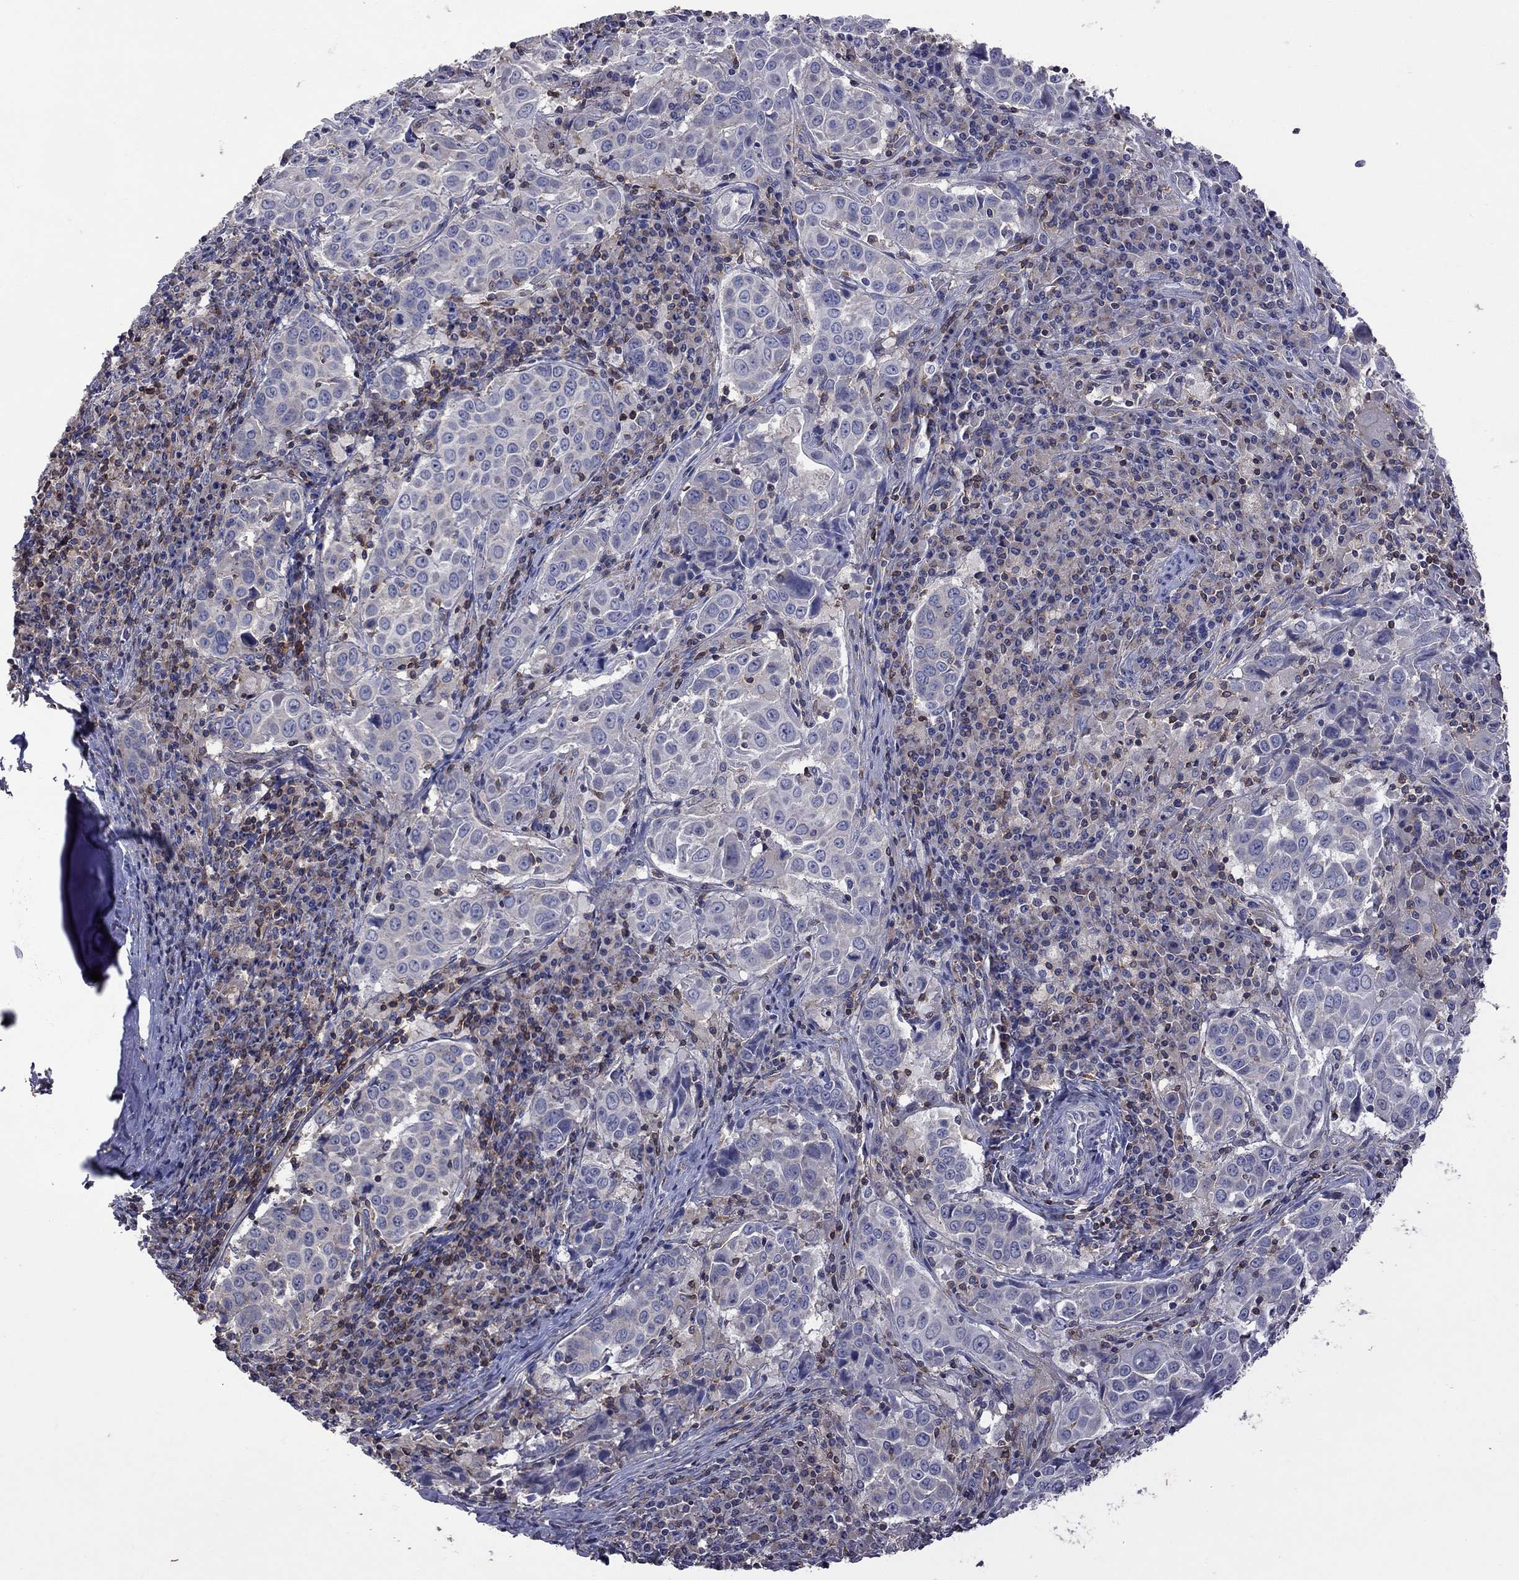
{"staining": {"intensity": "negative", "quantity": "none", "location": "none"}, "tissue": "lung cancer", "cell_type": "Tumor cells", "image_type": "cancer", "snomed": [{"axis": "morphology", "description": "Squamous cell carcinoma, NOS"}, {"axis": "topography", "description": "Lung"}], "caption": "IHC of squamous cell carcinoma (lung) shows no positivity in tumor cells. Brightfield microscopy of immunohistochemistry (IHC) stained with DAB (brown) and hematoxylin (blue), captured at high magnification.", "gene": "IPCEF1", "patient": {"sex": "male", "age": 57}}